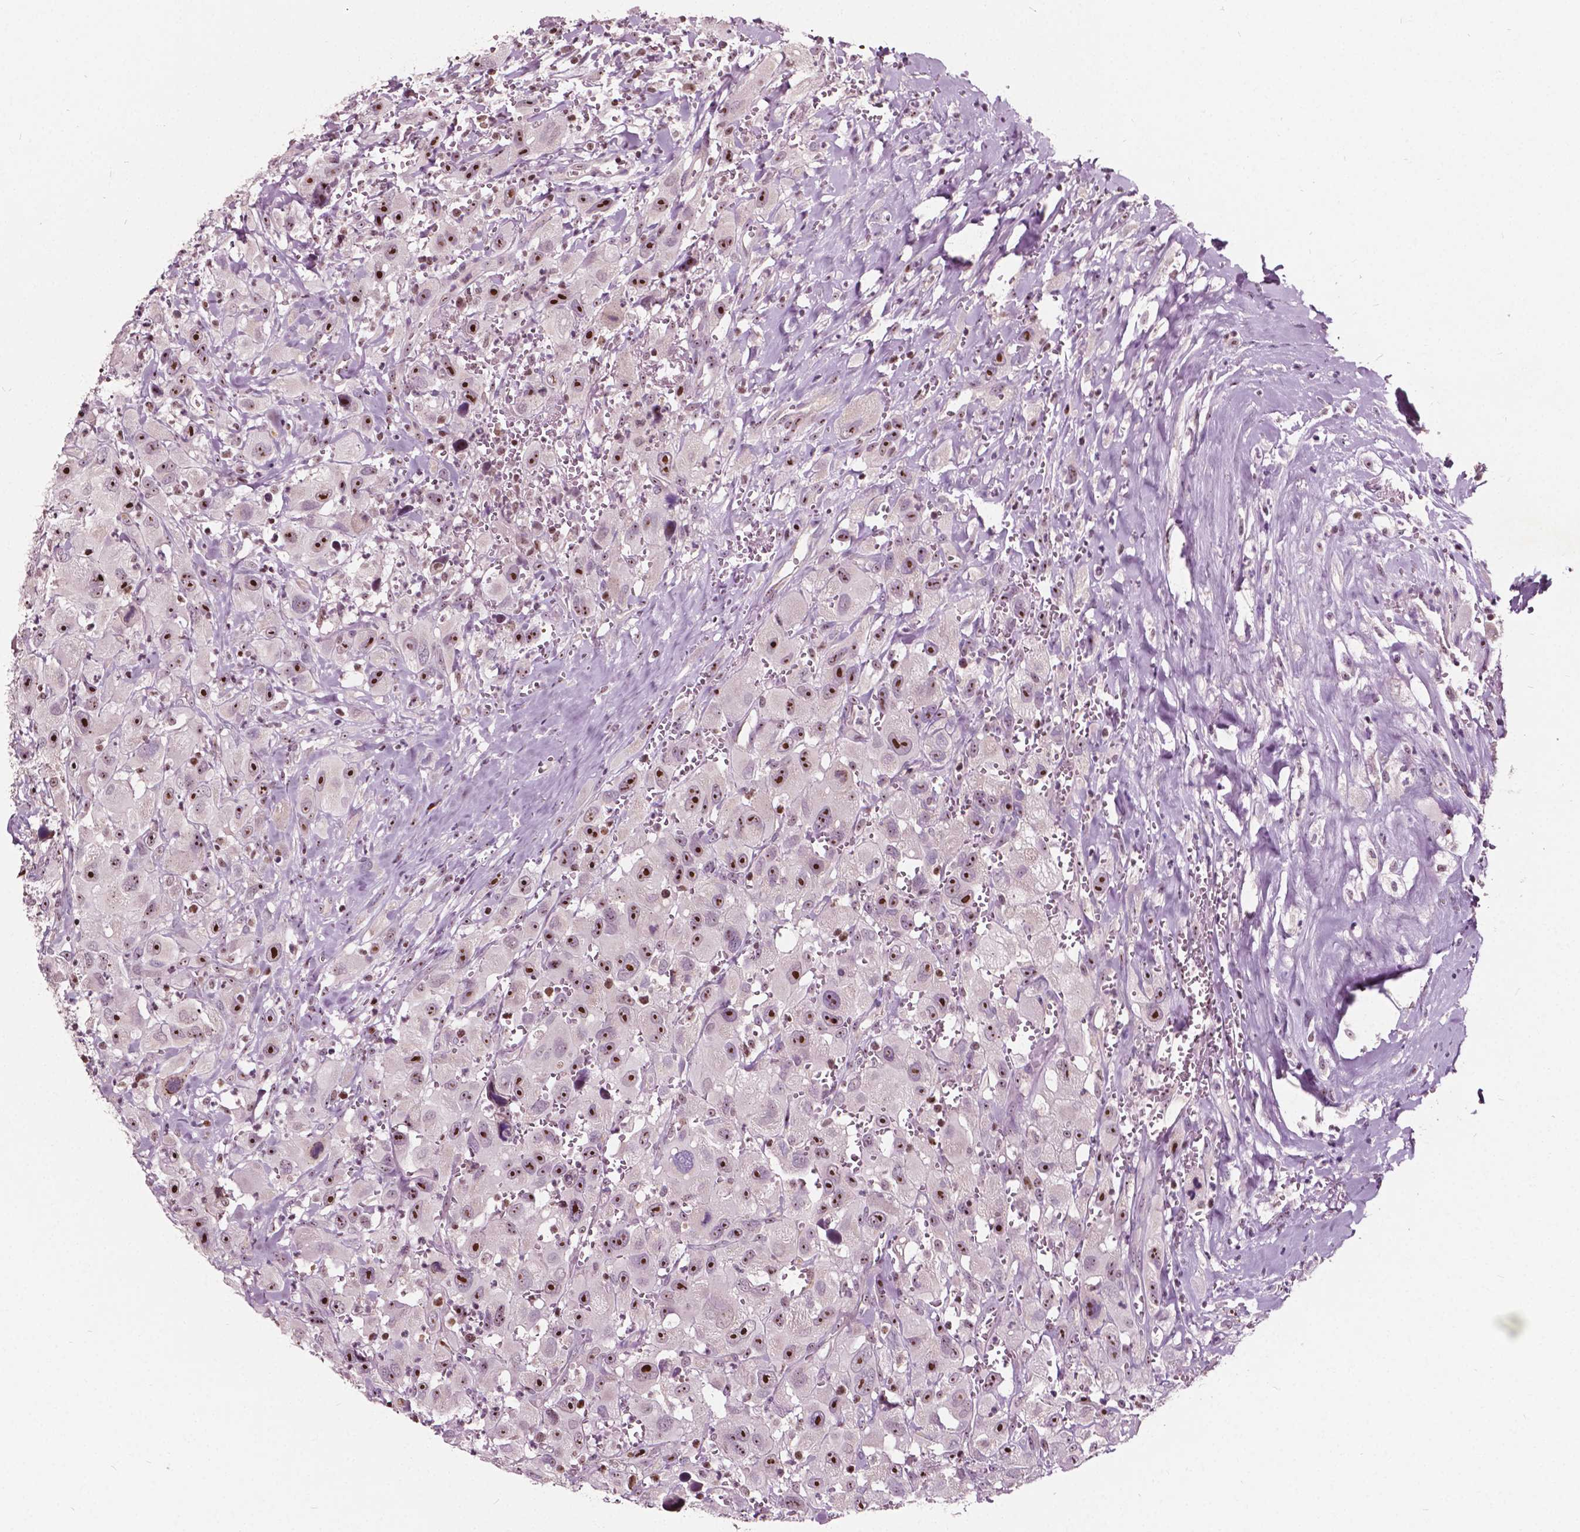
{"staining": {"intensity": "moderate", "quantity": ">75%", "location": "nuclear"}, "tissue": "head and neck cancer", "cell_type": "Tumor cells", "image_type": "cancer", "snomed": [{"axis": "morphology", "description": "Squamous cell carcinoma, NOS"}, {"axis": "morphology", "description": "Squamous cell carcinoma, metastatic, NOS"}, {"axis": "topography", "description": "Oral tissue"}, {"axis": "topography", "description": "Head-Neck"}], "caption": "Immunohistochemical staining of human head and neck metastatic squamous cell carcinoma exhibits moderate nuclear protein staining in approximately >75% of tumor cells.", "gene": "ODF3L2", "patient": {"sex": "female", "age": 85}}